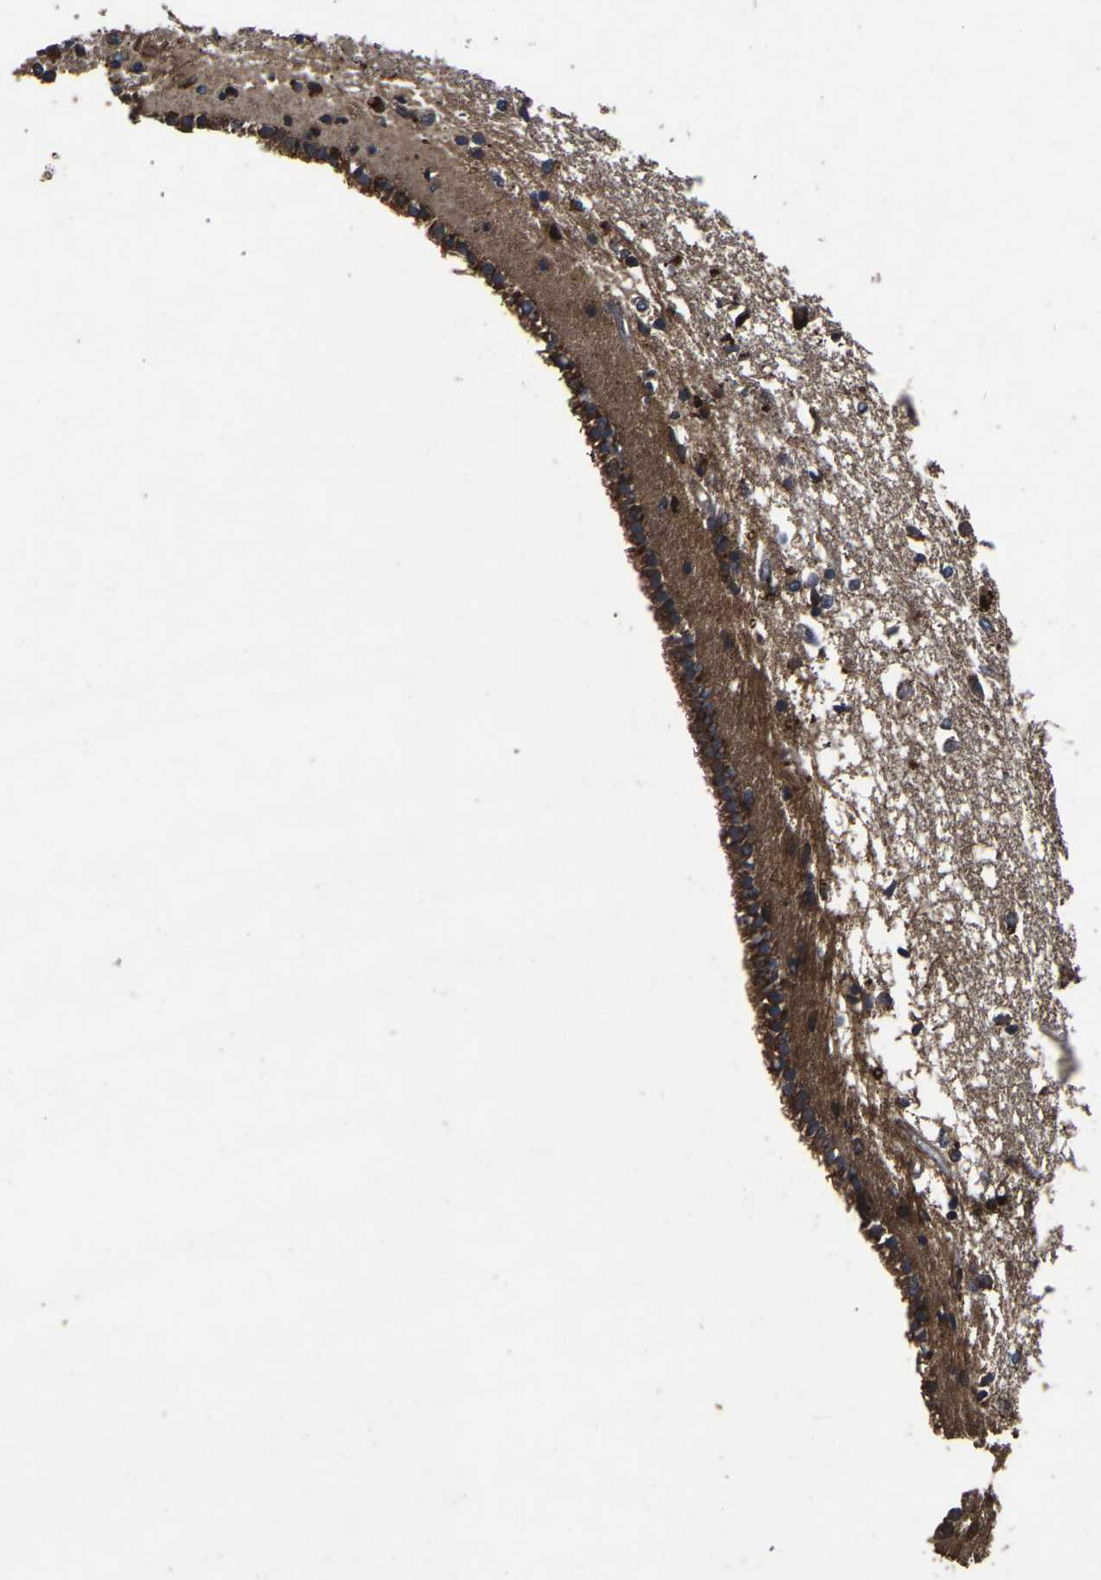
{"staining": {"intensity": "strong", "quantity": "<25%", "location": "cytoplasmic/membranous"}, "tissue": "caudate", "cell_type": "Glial cells", "image_type": "normal", "snomed": [{"axis": "morphology", "description": "Normal tissue, NOS"}, {"axis": "topography", "description": "Lateral ventricle wall"}], "caption": "Approximately <25% of glial cells in unremarkable caudate show strong cytoplasmic/membranous protein staining as visualized by brown immunohistochemical staining.", "gene": "CRYZL1", "patient": {"sex": "male", "age": 45}}